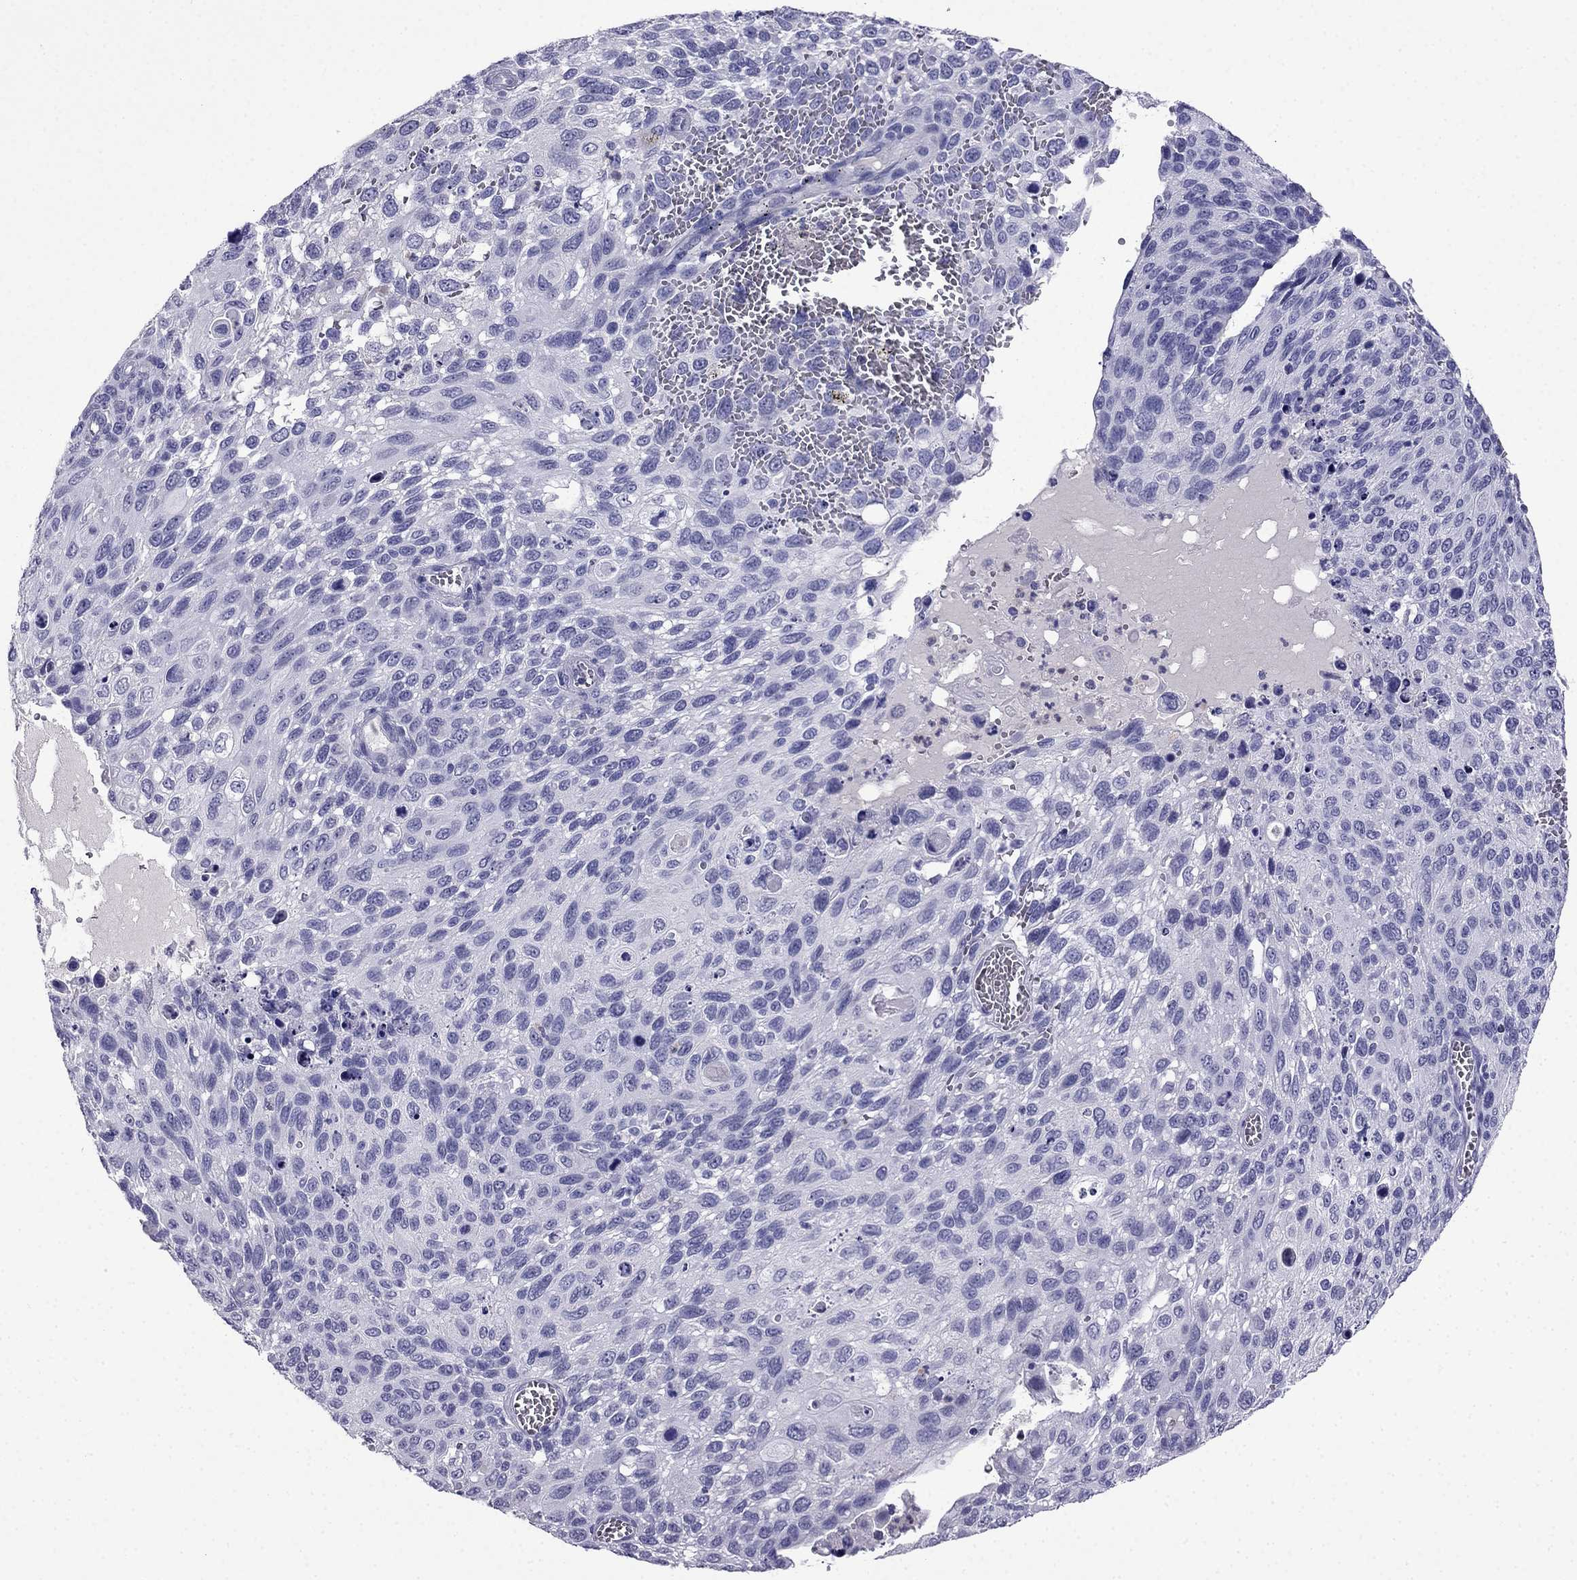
{"staining": {"intensity": "negative", "quantity": "none", "location": "none"}, "tissue": "cervical cancer", "cell_type": "Tumor cells", "image_type": "cancer", "snomed": [{"axis": "morphology", "description": "Squamous cell carcinoma, NOS"}, {"axis": "topography", "description": "Cervix"}], "caption": "This is an IHC histopathology image of cervical cancer. There is no staining in tumor cells.", "gene": "CDHR4", "patient": {"sex": "female", "age": 70}}